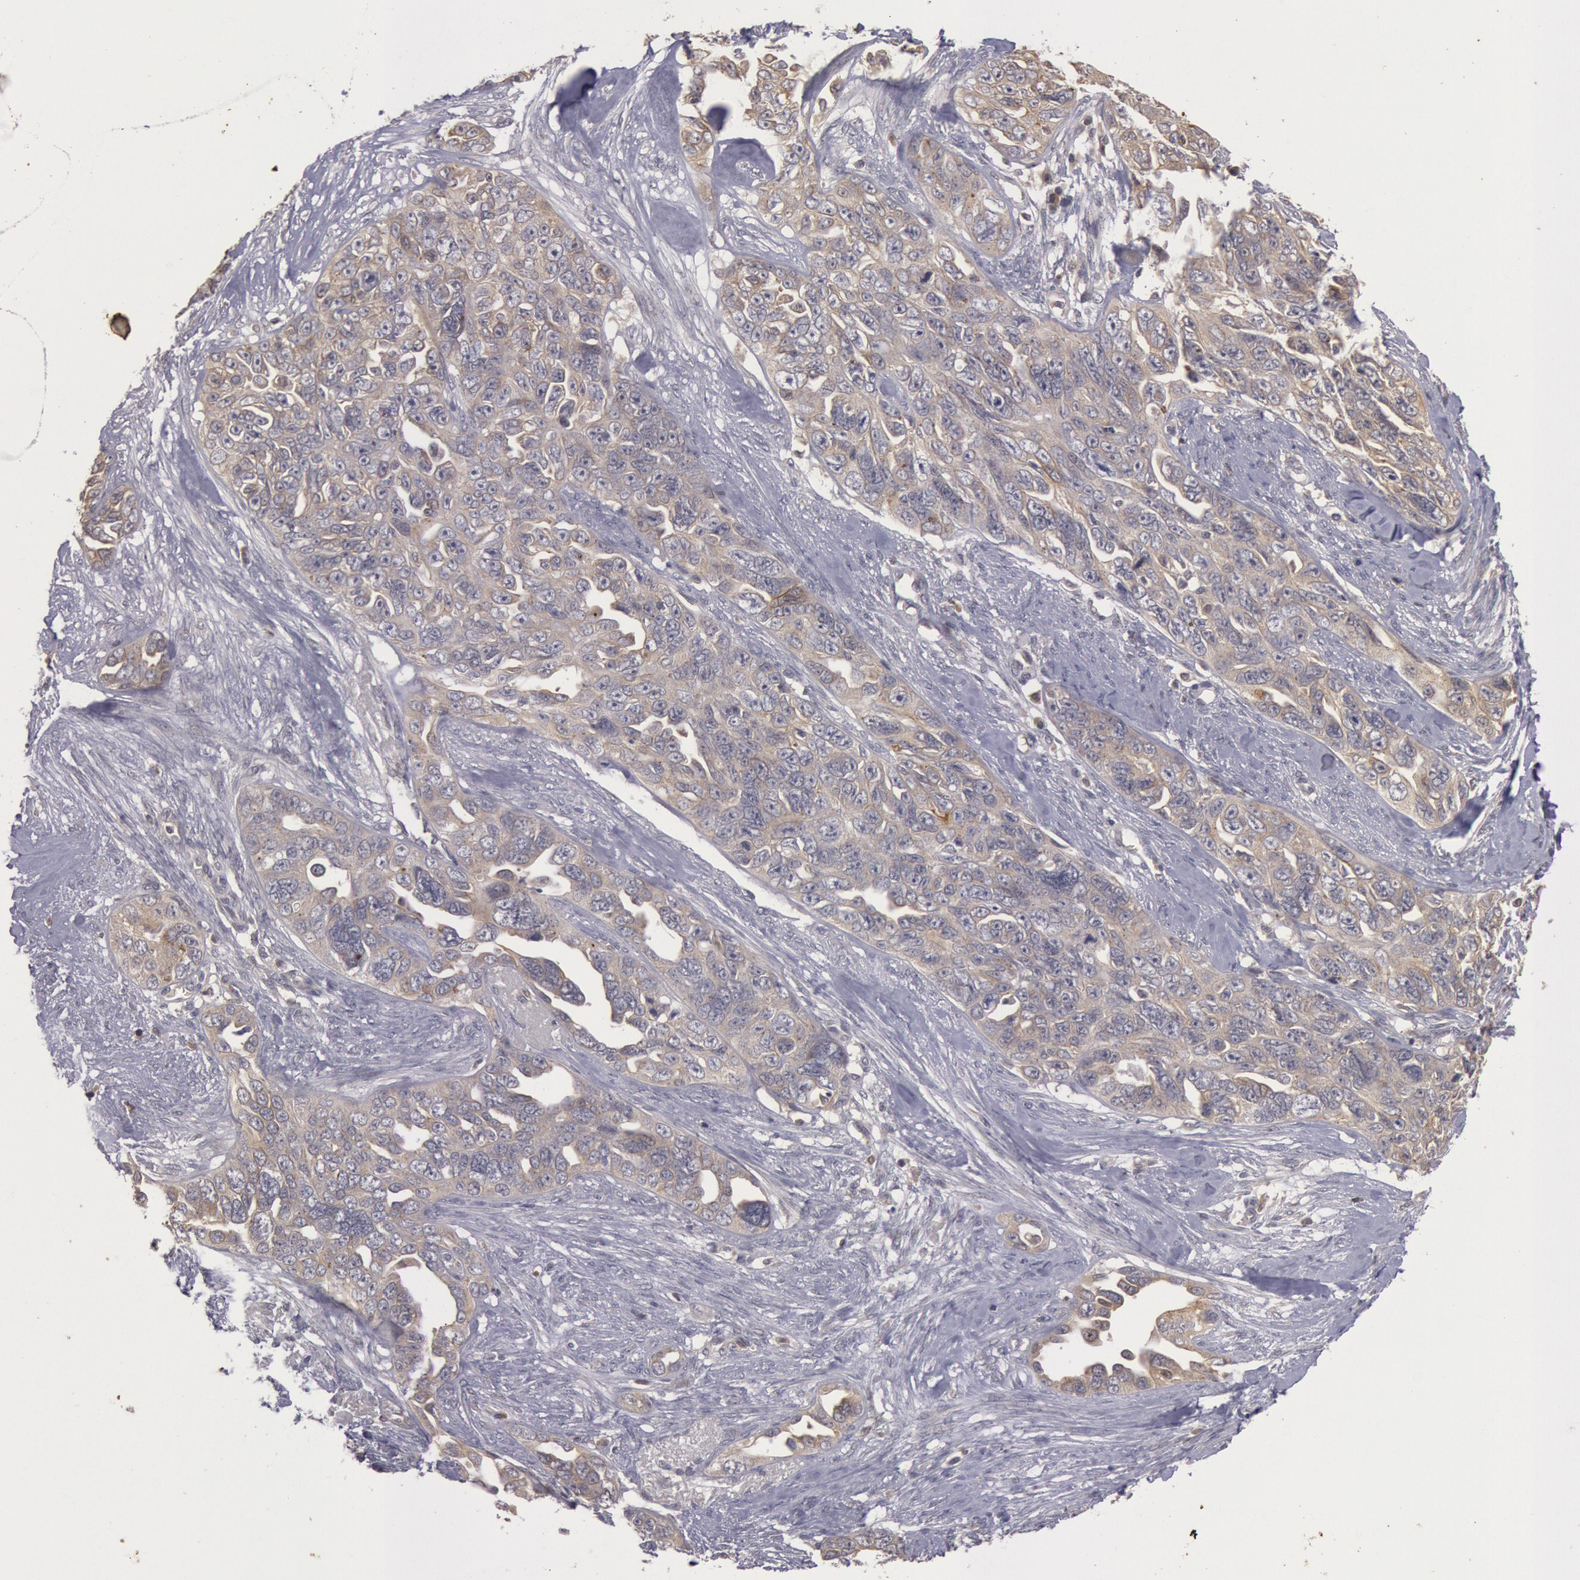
{"staining": {"intensity": "weak", "quantity": ">75%", "location": "cytoplasmic/membranous"}, "tissue": "ovarian cancer", "cell_type": "Tumor cells", "image_type": "cancer", "snomed": [{"axis": "morphology", "description": "Cystadenocarcinoma, serous, NOS"}, {"axis": "topography", "description": "Ovary"}], "caption": "DAB immunohistochemical staining of human serous cystadenocarcinoma (ovarian) demonstrates weak cytoplasmic/membranous protein expression in approximately >75% of tumor cells.", "gene": "PLA2G6", "patient": {"sex": "female", "age": 63}}